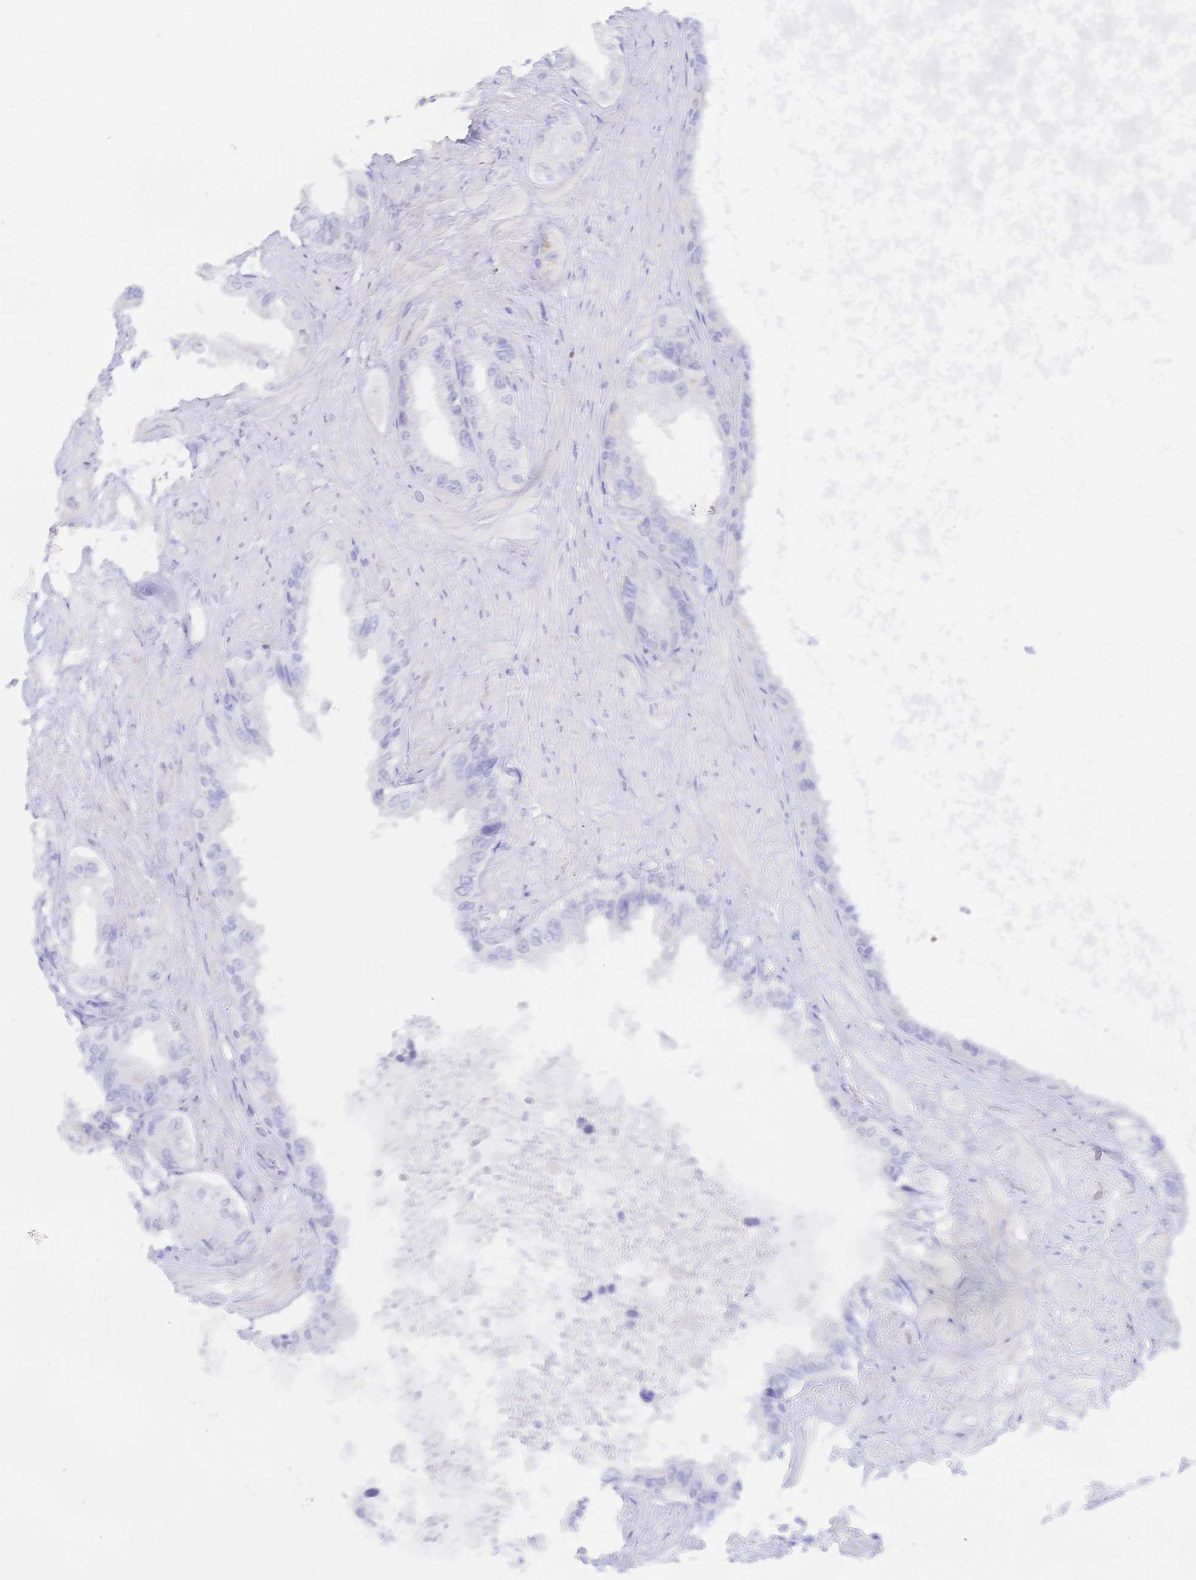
{"staining": {"intensity": "negative", "quantity": "none", "location": "none"}, "tissue": "seminal vesicle", "cell_type": "Glandular cells", "image_type": "normal", "snomed": [{"axis": "morphology", "description": "Normal tissue, NOS"}, {"axis": "topography", "description": "Seminal veicle"}, {"axis": "topography", "description": "Peripheral nerve tissue"}], "caption": "Image shows no significant protein staining in glandular cells of benign seminal vesicle.", "gene": "KCNH6", "patient": {"sex": "male", "age": 76}}